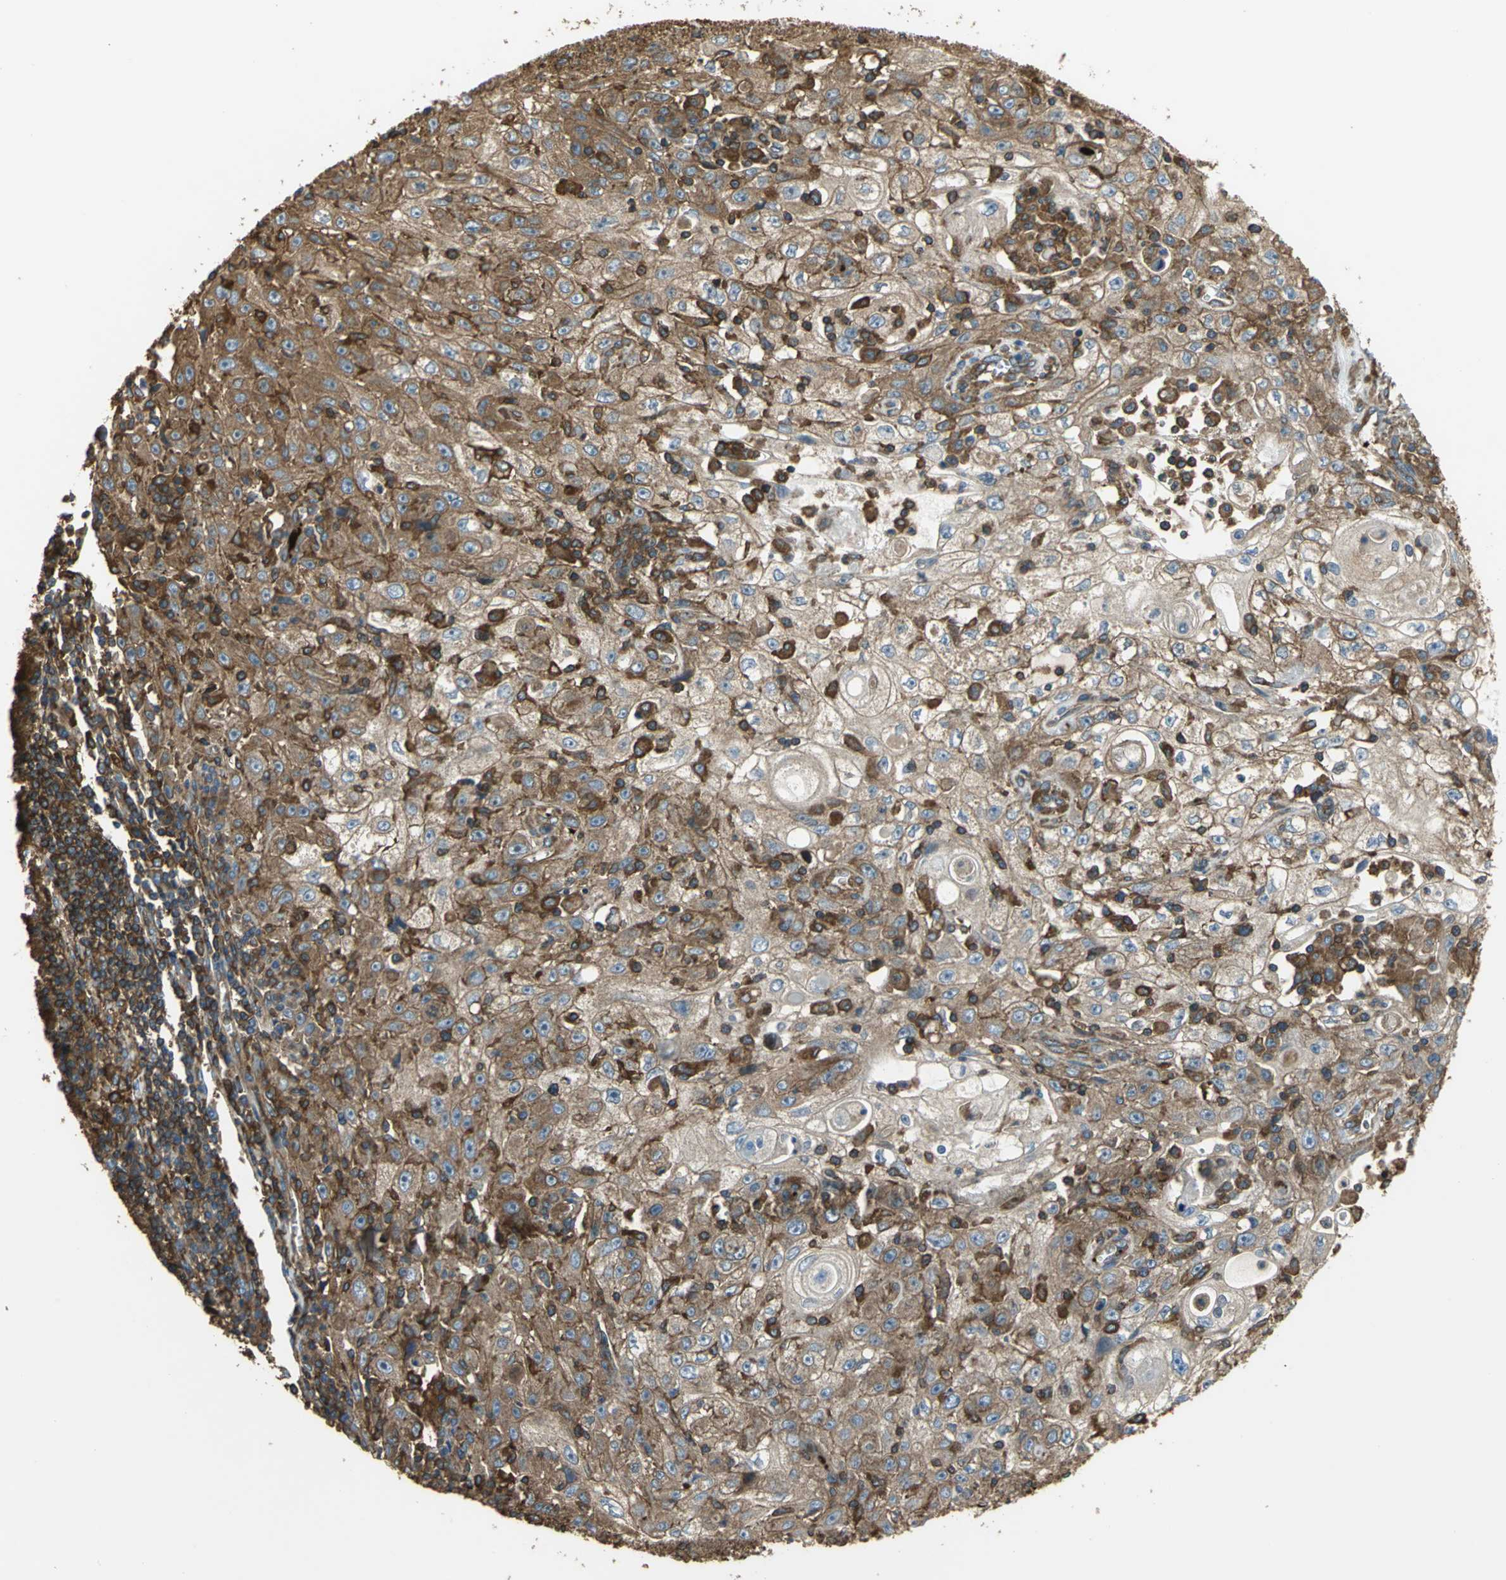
{"staining": {"intensity": "strong", "quantity": ">75%", "location": "cytoplasmic/membranous"}, "tissue": "skin cancer", "cell_type": "Tumor cells", "image_type": "cancer", "snomed": [{"axis": "morphology", "description": "Squamous cell carcinoma, NOS"}, {"axis": "topography", "description": "Skin"}], "caption": "Squamous cell carcinoma (skin) stained for a protein (brown) demonstrates strong cytoplasmic/membranous positive positivity in approximately >75% of tumor cells.", "gene": "TLN1", "patient": {"sex": "male", "age": 75}}